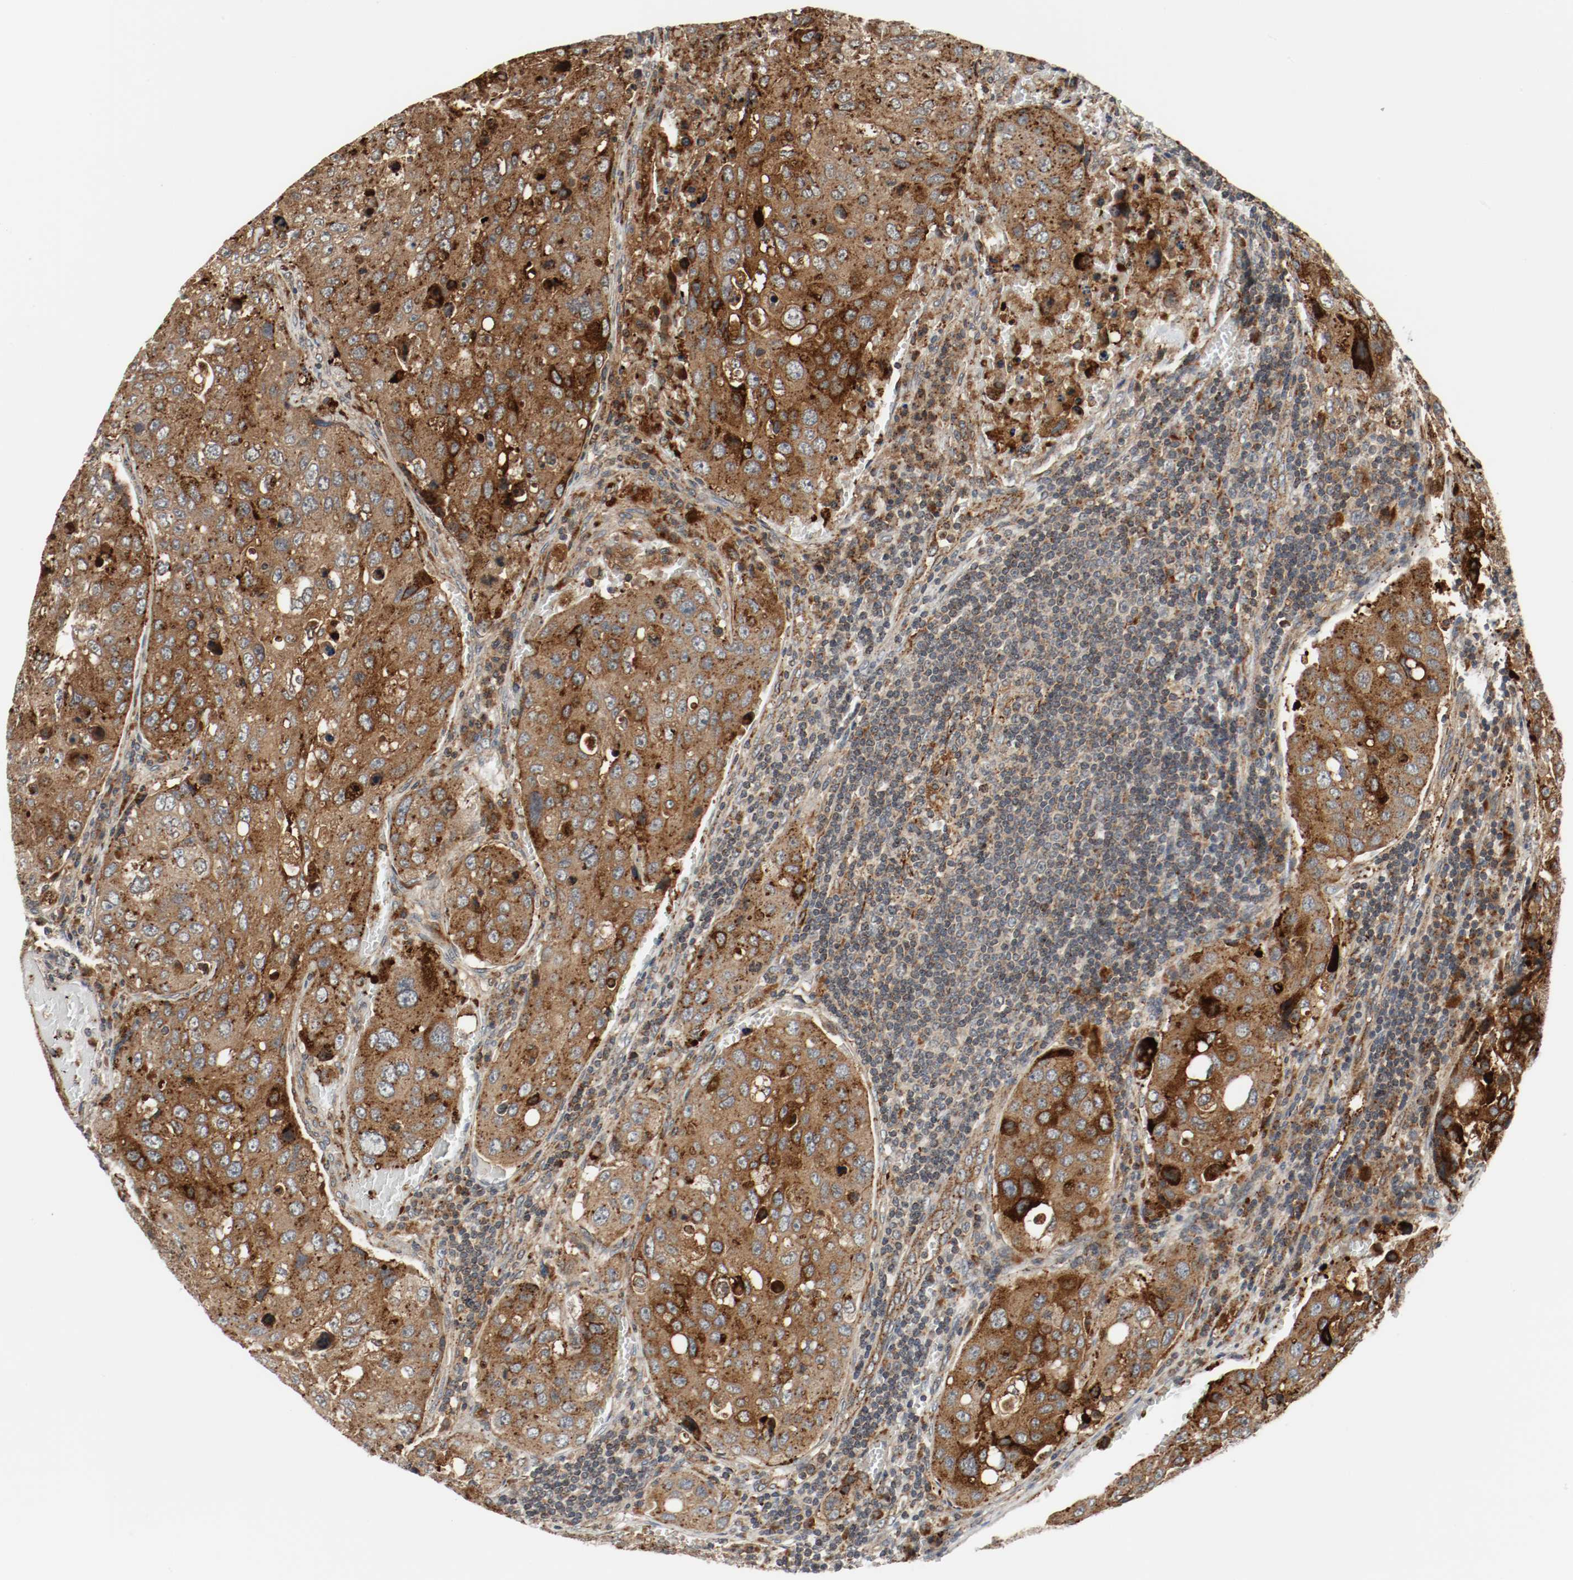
{"staining": {"intensity": "strong", "quantity": ">75%", "location": "cytoplasmic/membranous"}, "tissue": "urothelial cancer", "cell_type": "Tumor cells", "image_type": "cancer", "snomed": [{"axis": "morphology", "description": "Urothelial carcinoma, High grade"}, {"axis": "topography", "description": "Lymph node"}, {"axis": "topography", "description": "Urinary bladder"}], "caption": "There is high levels of strong cytoplasmic/membranous staining in tumor cells of high-grade urothelial carcinoma, as demonstrated by immunohistochemical staining (brown color).", "gene": "LAMP2", "patient": {"sex": "male", "age": 51}}